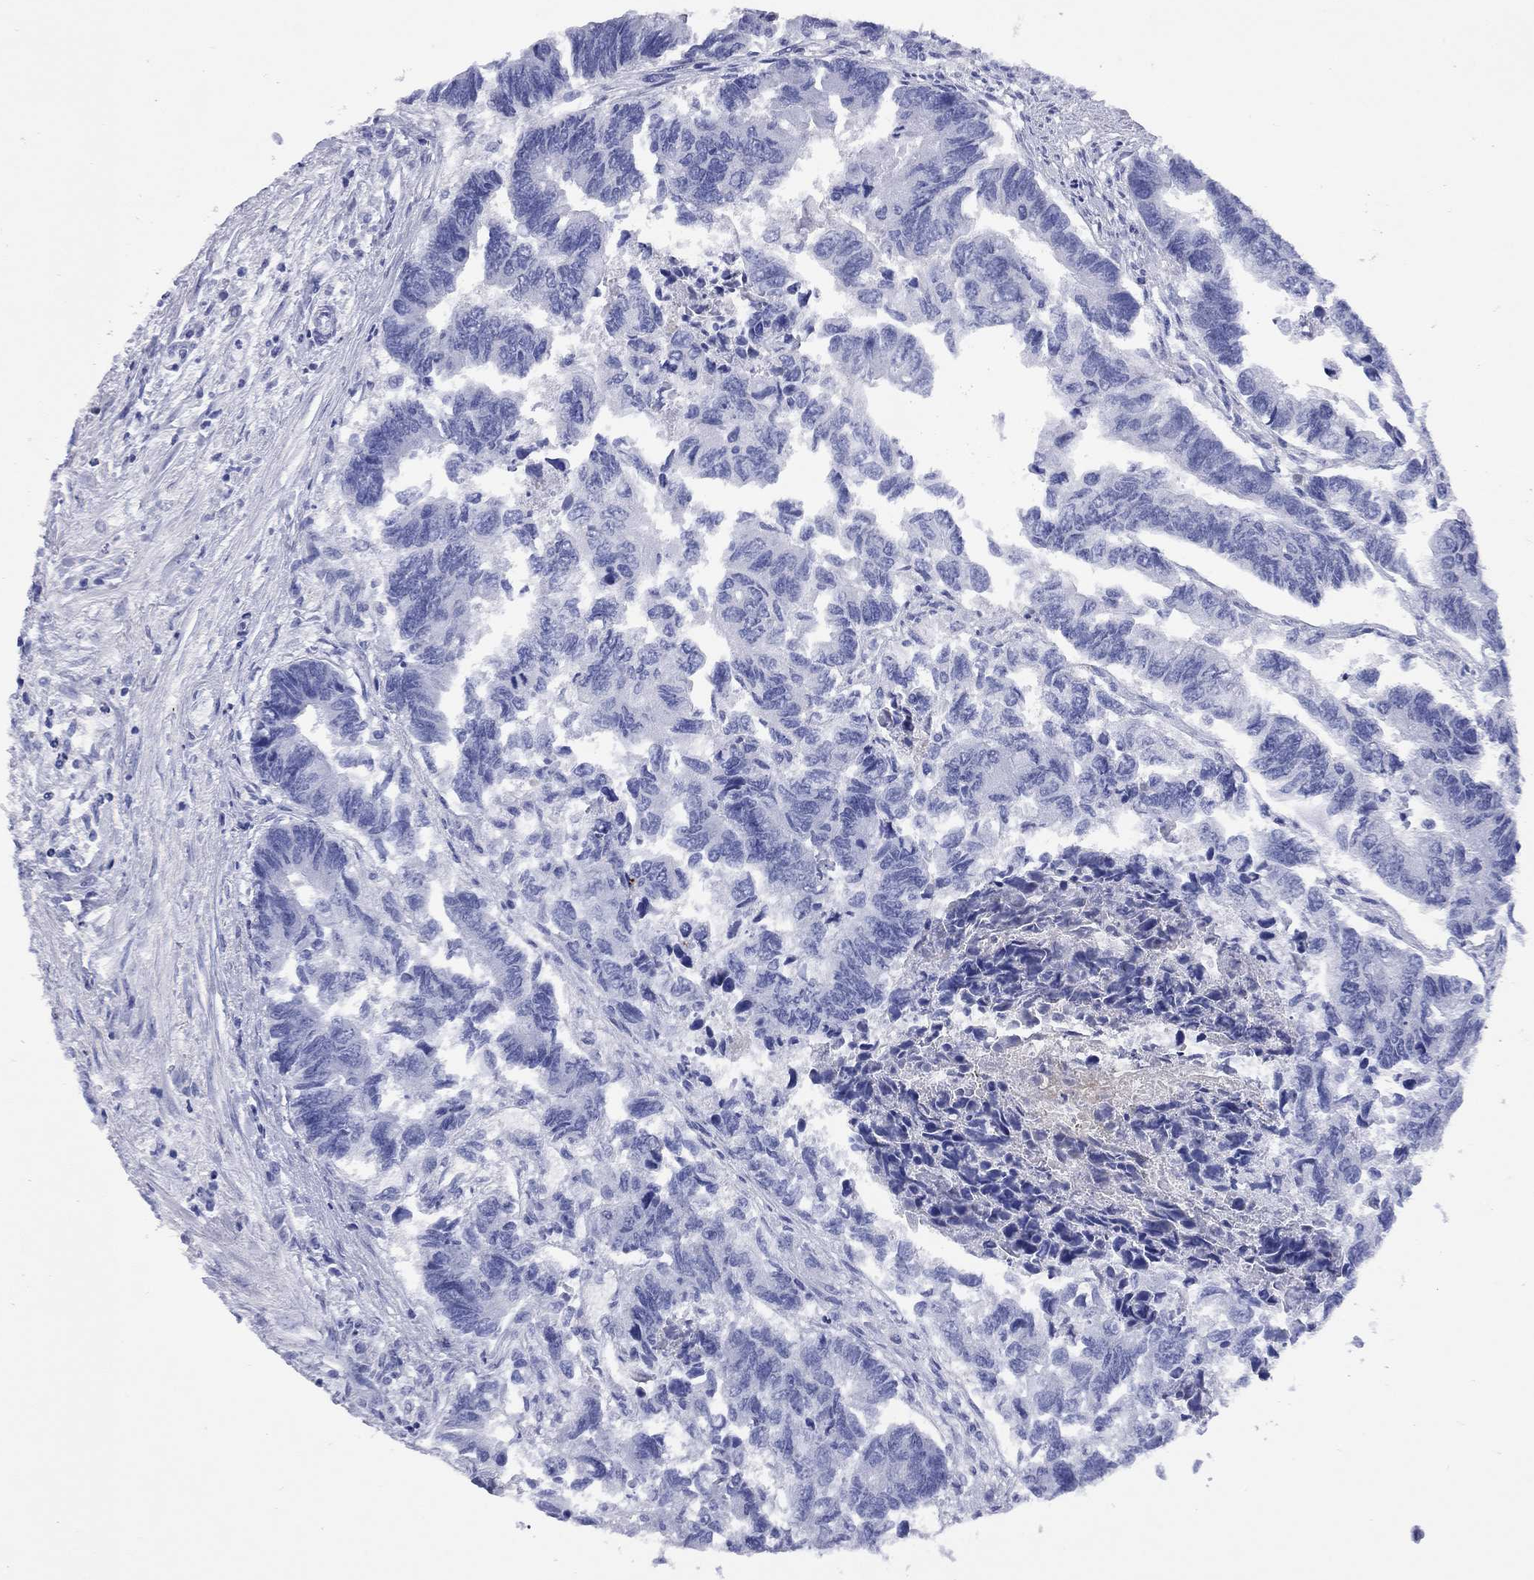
{"staining": {"intensity": "negative", "quantity": "none", "location": "none"}, "tissue": "colorectal cancer", "cell_type": "Tumor cells", "image_type": "cancer", "snomed": [{"axis": "morphology", "description": "Adenocarcinoma, NOS"}, {"axis": "topography", "description": "Colon"}], "caption": "Tumor cells are negative for brown protein staining in colorectal cancer. (DAB (3,3'-diaminobenzidine) immunohistochemistry (IHC) visualized using brightfield microscopy, high magnification).", "gene": "CCNA1", "patient": {"sex": "female", "age": 65}}